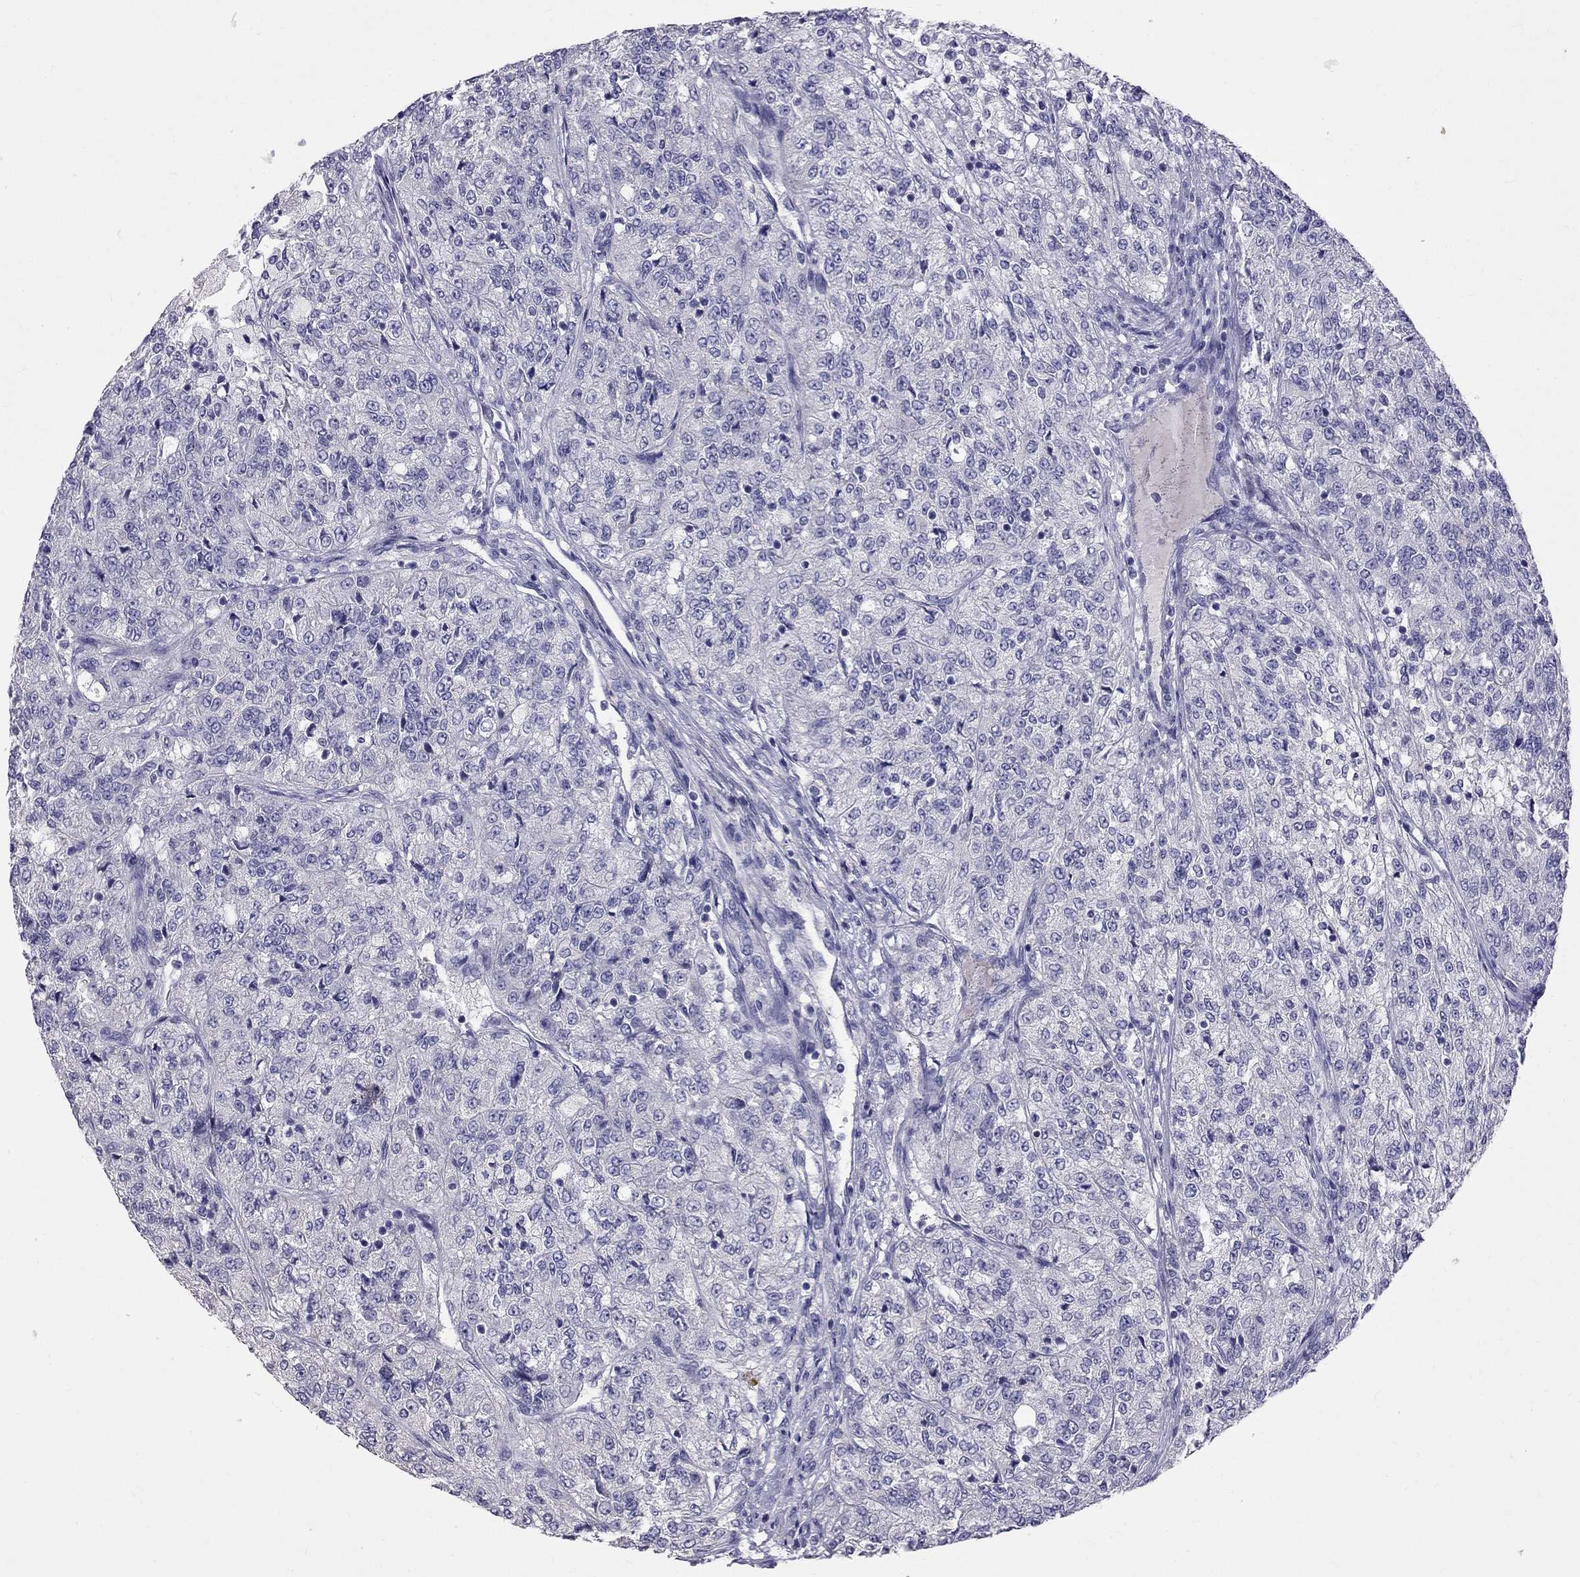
{"staining": {"intensity": "negative", "quantity": "none", "location": "none"}, "tissue": "renal cancer", "cell_type": "Tumor cells", "image_type": "cancer", "snomed": [{"axis": "morphology", "description": "Adenocarcinoma, NOS"}, {"axis": "topography", "description": "Kidney"}], "caption": "Immunohistochemical staining of human renal cancer (adenocarcinoma) shows no significant staining in tumor cells. (Stains: DAB immunohistochemistry with hematoxylin counter stain, Microscopy: brightfield microscopy at high magnification).", "gene": "CFAP91", "patient": {"sex": "female", "age": 63}}